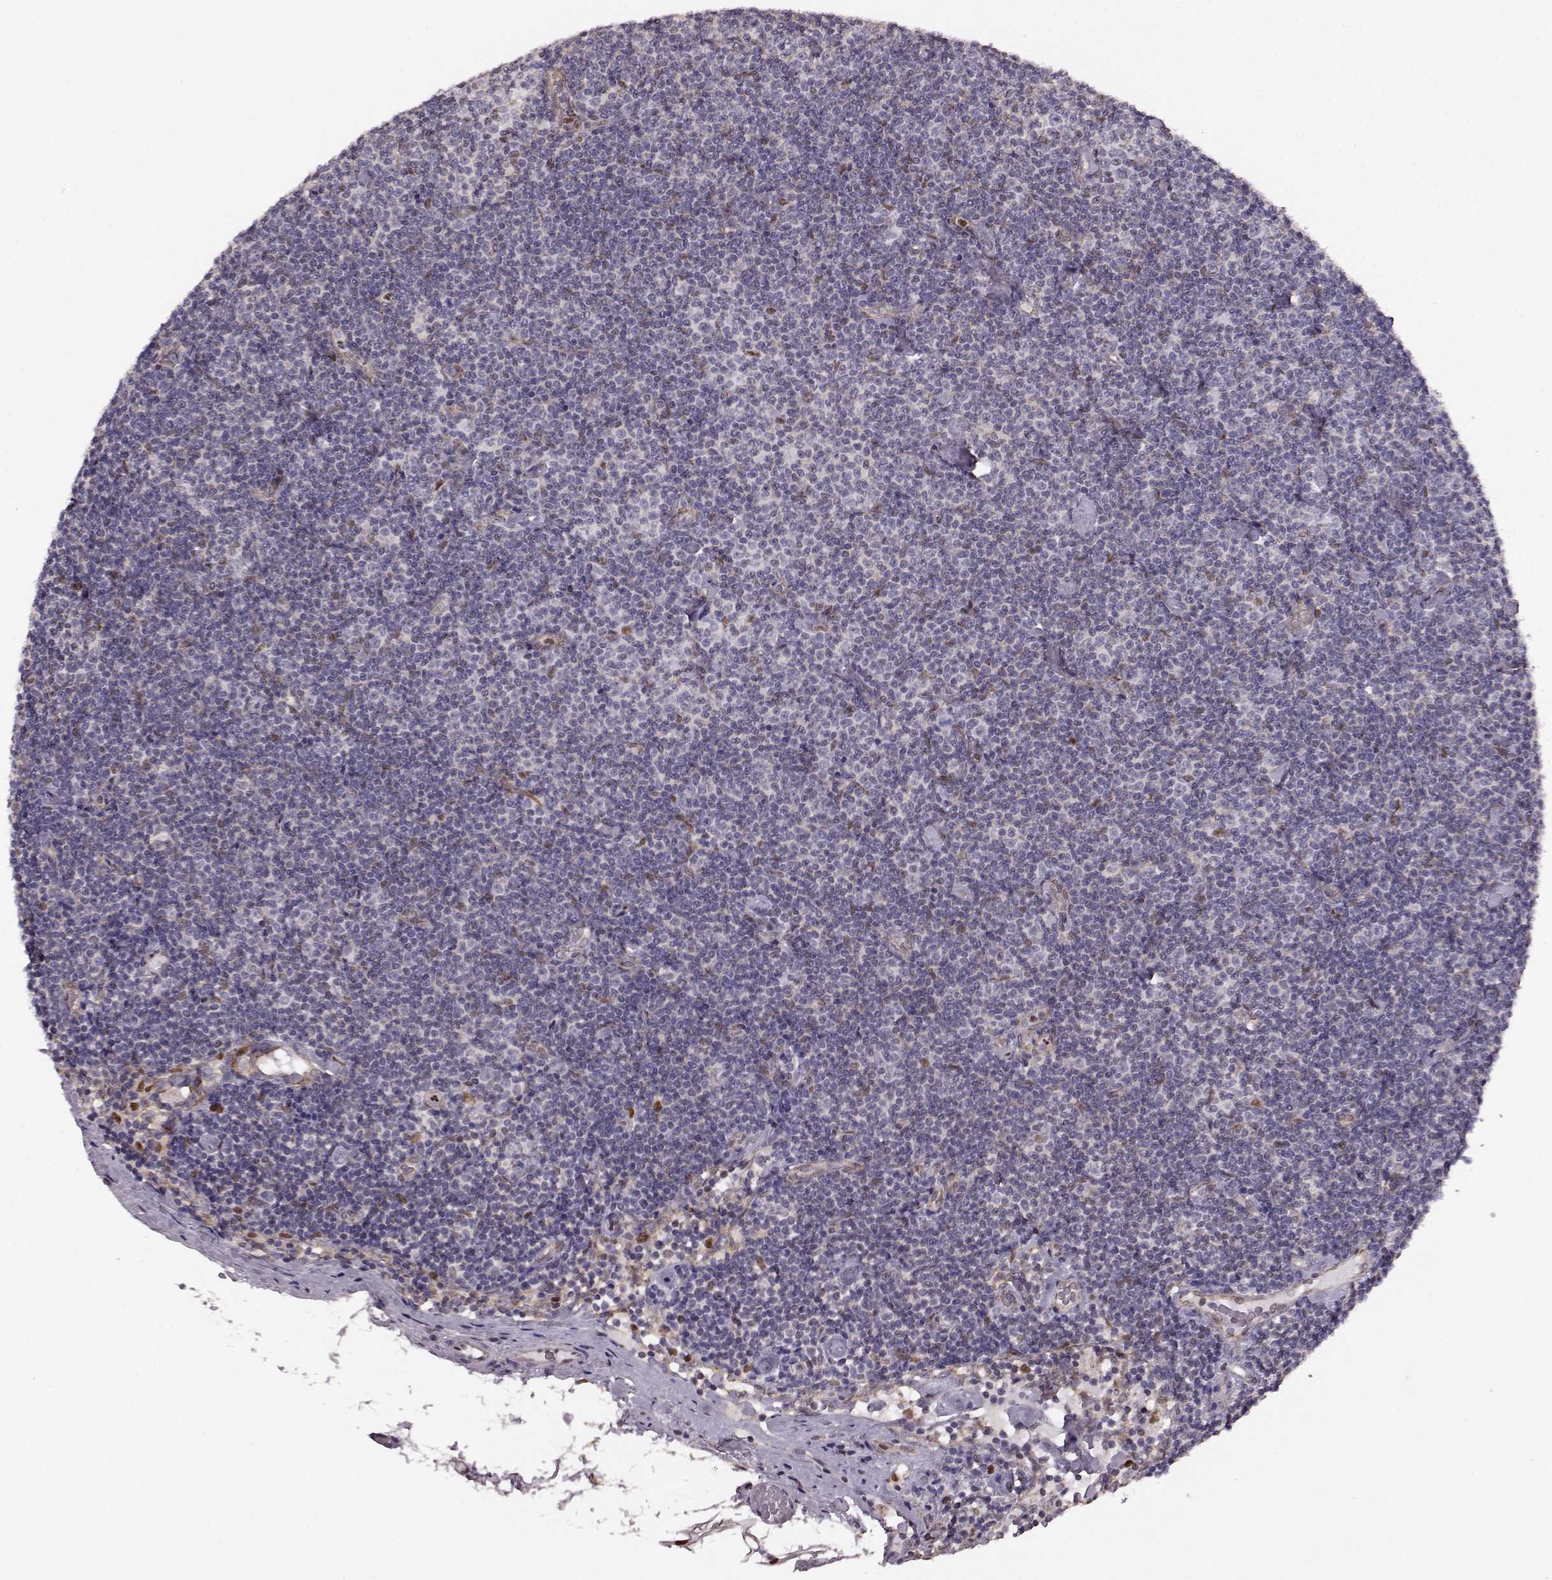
{"staining": {"intensity": "negative", "quantity": "none", "location": "none"}, "tissue": "lymphoma", "cell_type": "Tumor cells", "image_type": "cancer", "snomed": [{"axis": "morphology", "description": "Malignant lymphoma, non-Hodgkin's type, Low grade"}, {"axis": "topography", "description": "Lymph node"}], "caption": "There is no significant expression in tumor cells of lymphoma. (DAB (3,3'-diaminobenzidine) immunohistochemistry visualized using brightfield microscopy, high magnification).", "gene": "KLF6", "patient": {"sex": "male", "age": 81}}